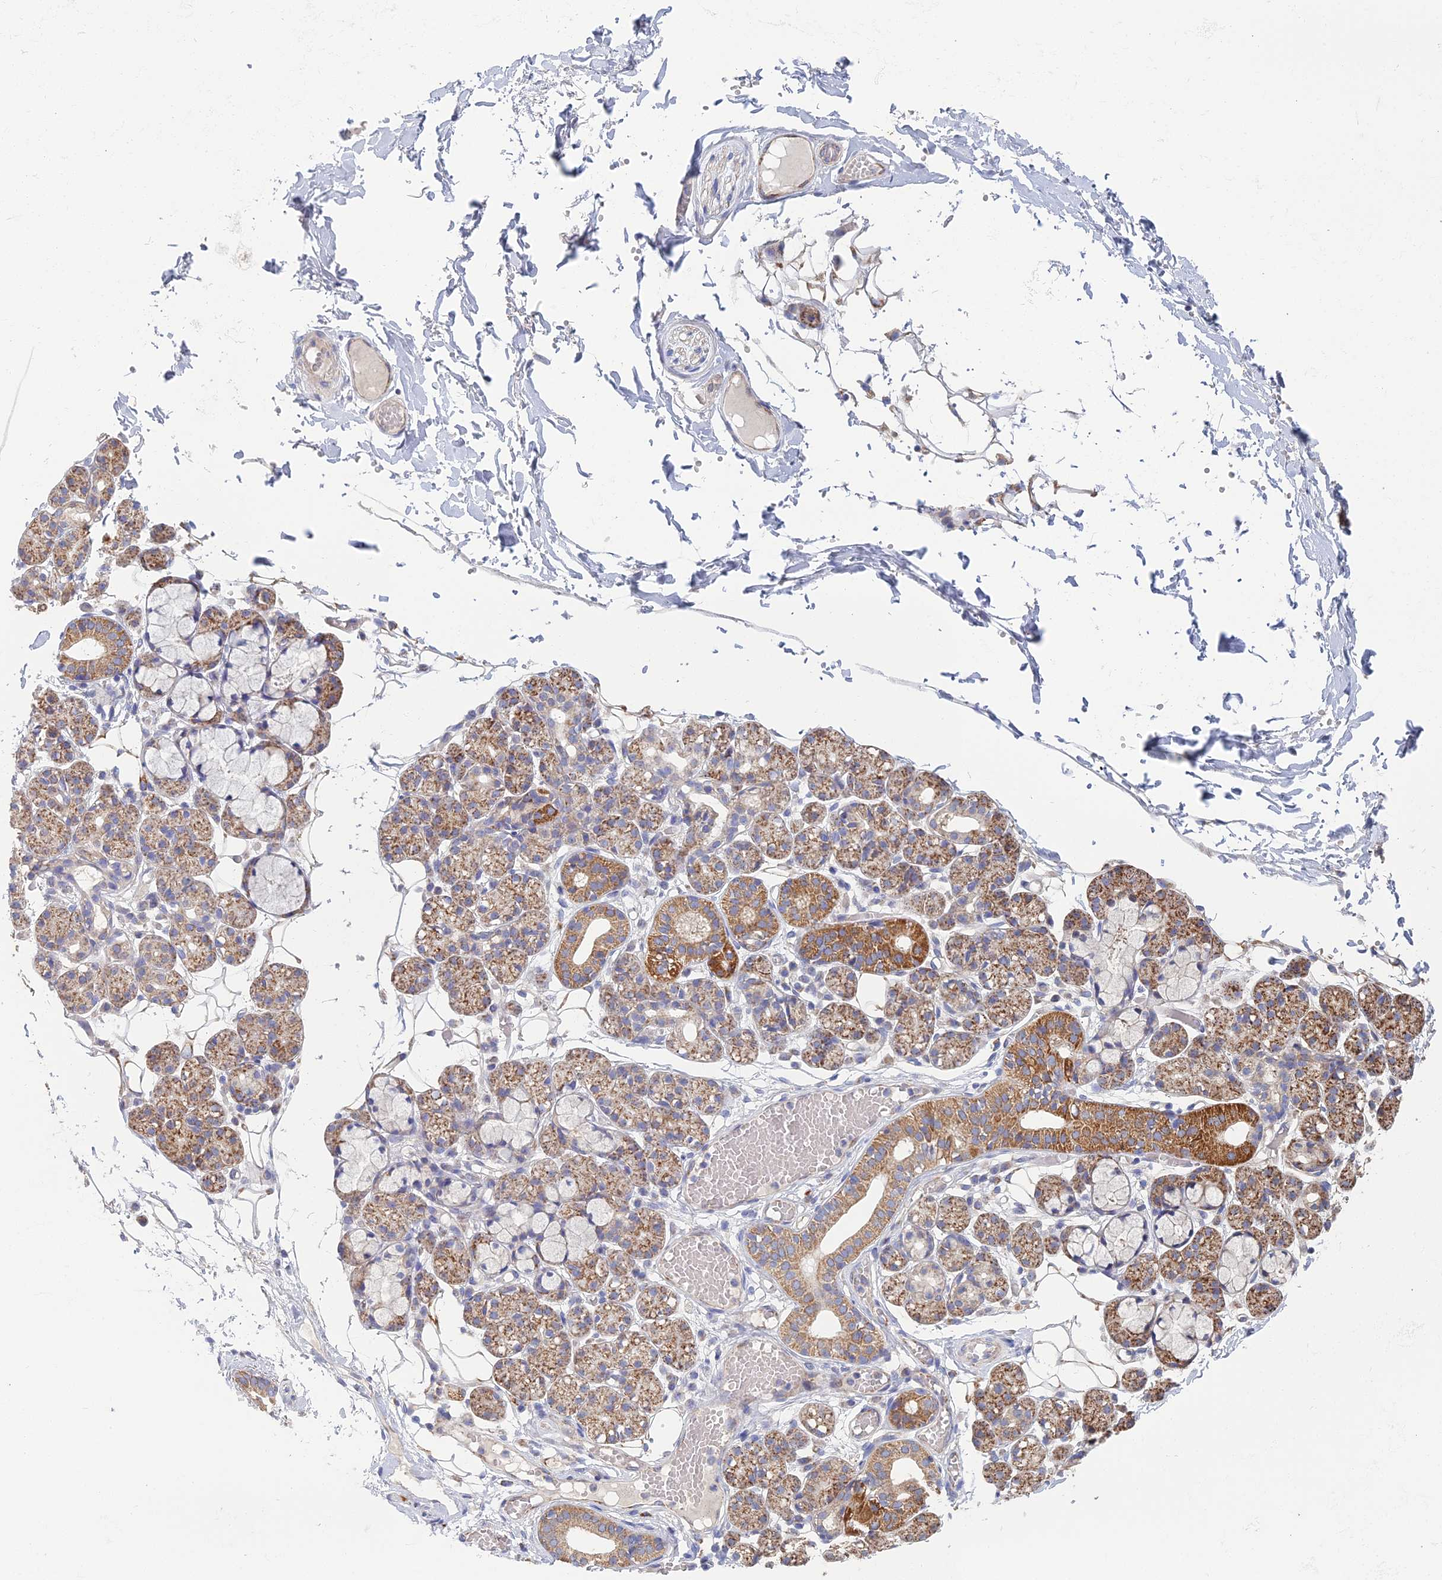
{"staining": {"intensity": "moderate", "quantity": "25%-75%", "location": "cytoplasmic/membranous"}, "tissue": "salivary gland", "cell_type": "Glandular cells", "image_type": "normal", "snomed": [{"axis": "morphology", "description": "Normal tissue, NOS"}, {"axis": "topography", "description": "Salivary gland"}], "caption": "Moderate cytoplasmic/membranous staining for a protein is identified in about 25%-75% of glandular cells of normal salivary gland using IHC.", "gene": "ARL16", "patient": {"sex": "male", "age": 63}}